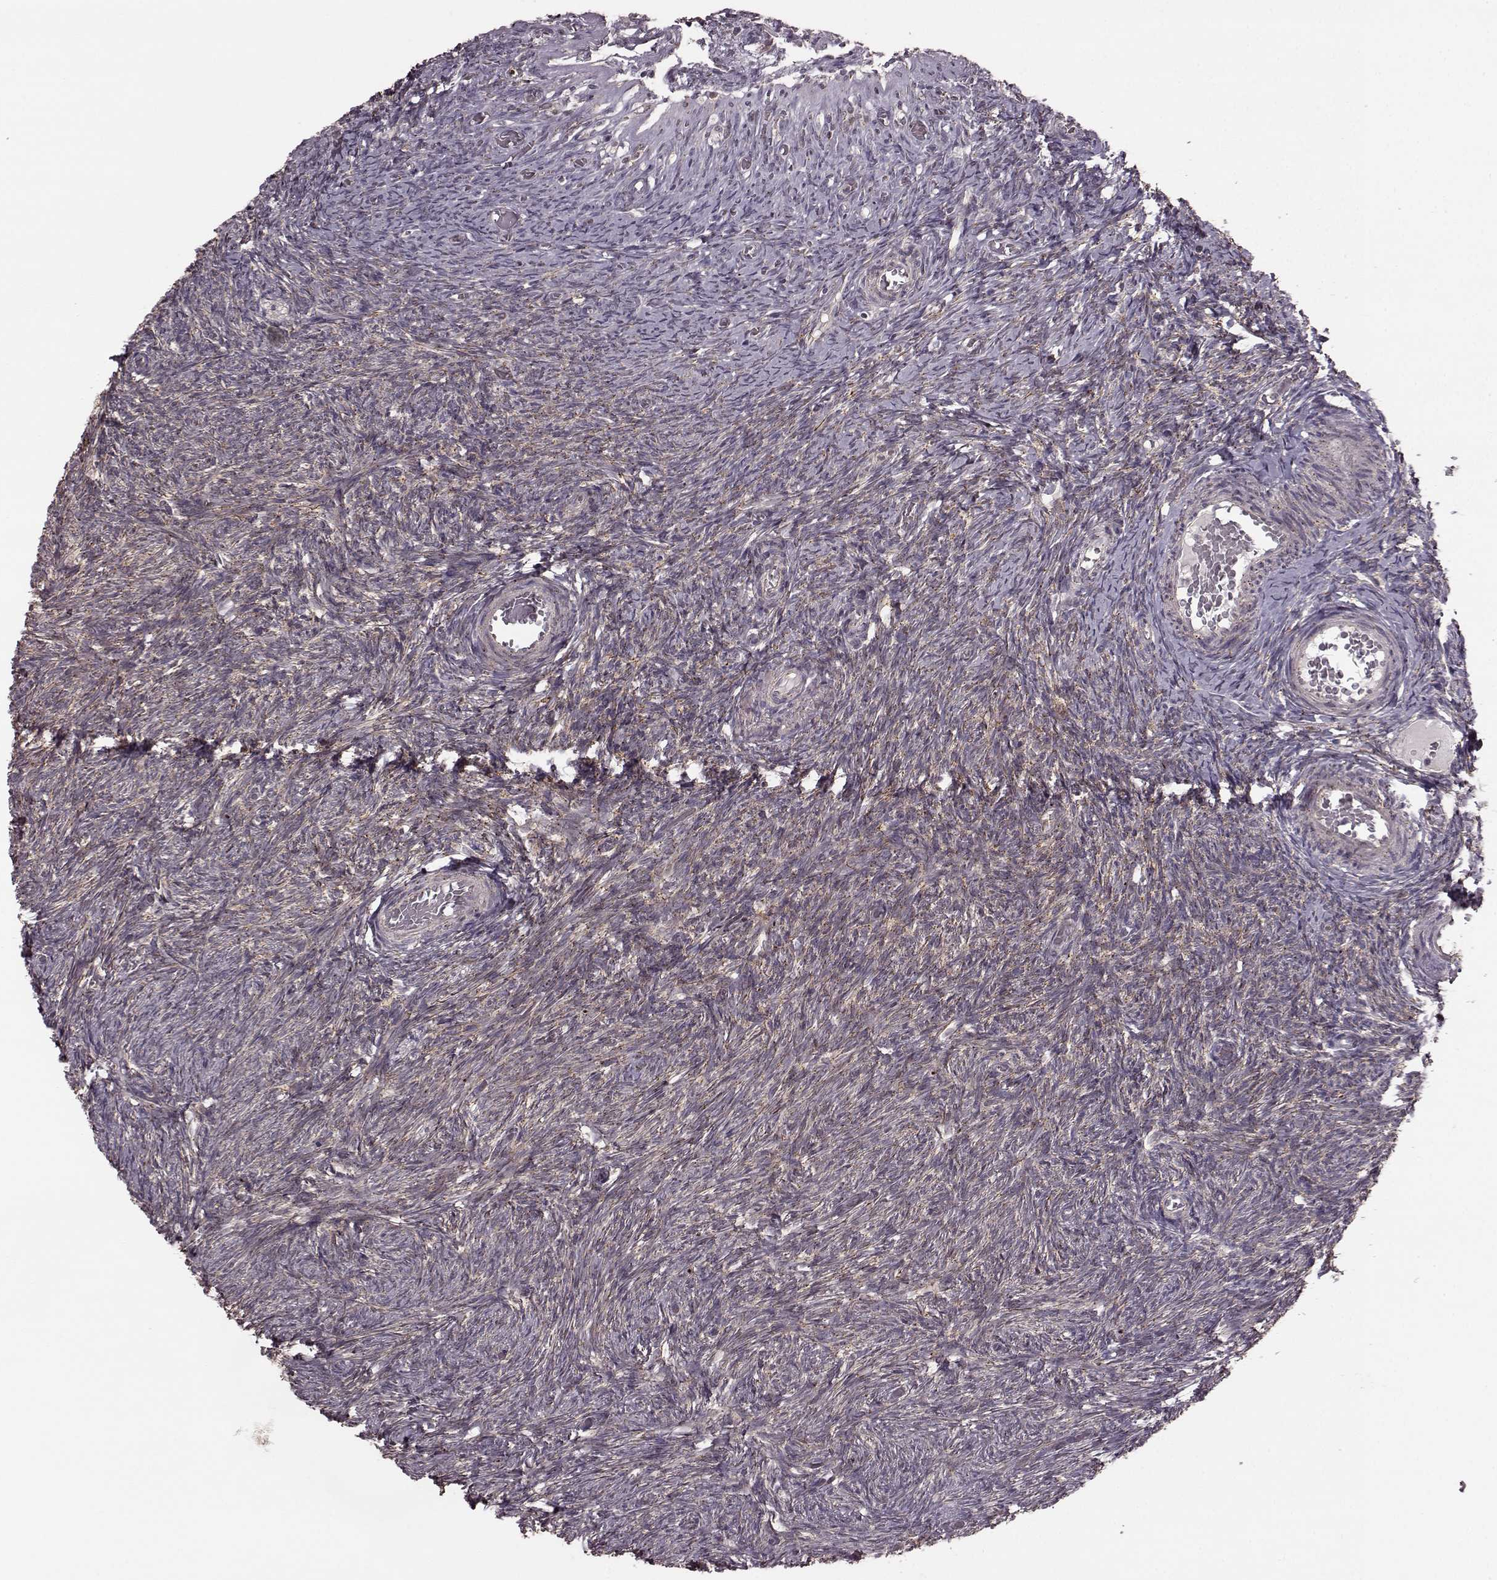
{"staining": {"intensity": "weak", "quantity": "<25%", "location": "cytoplasmic/membranous"}, "tissue": "ovary", "cell_type": "Ovarian stroma cells", "image_type": "normal", "snomed": [{"axis": "morphology", "description": "Normal tissue, NOS"}, {"axis": "topography", "description": "Ovary"}], "caption": "Micrograph shows no protein staining in ovarian stroma cells of benign ovary.", "gene": "GSS", "patient": {"sex": "female", "age": 39}}